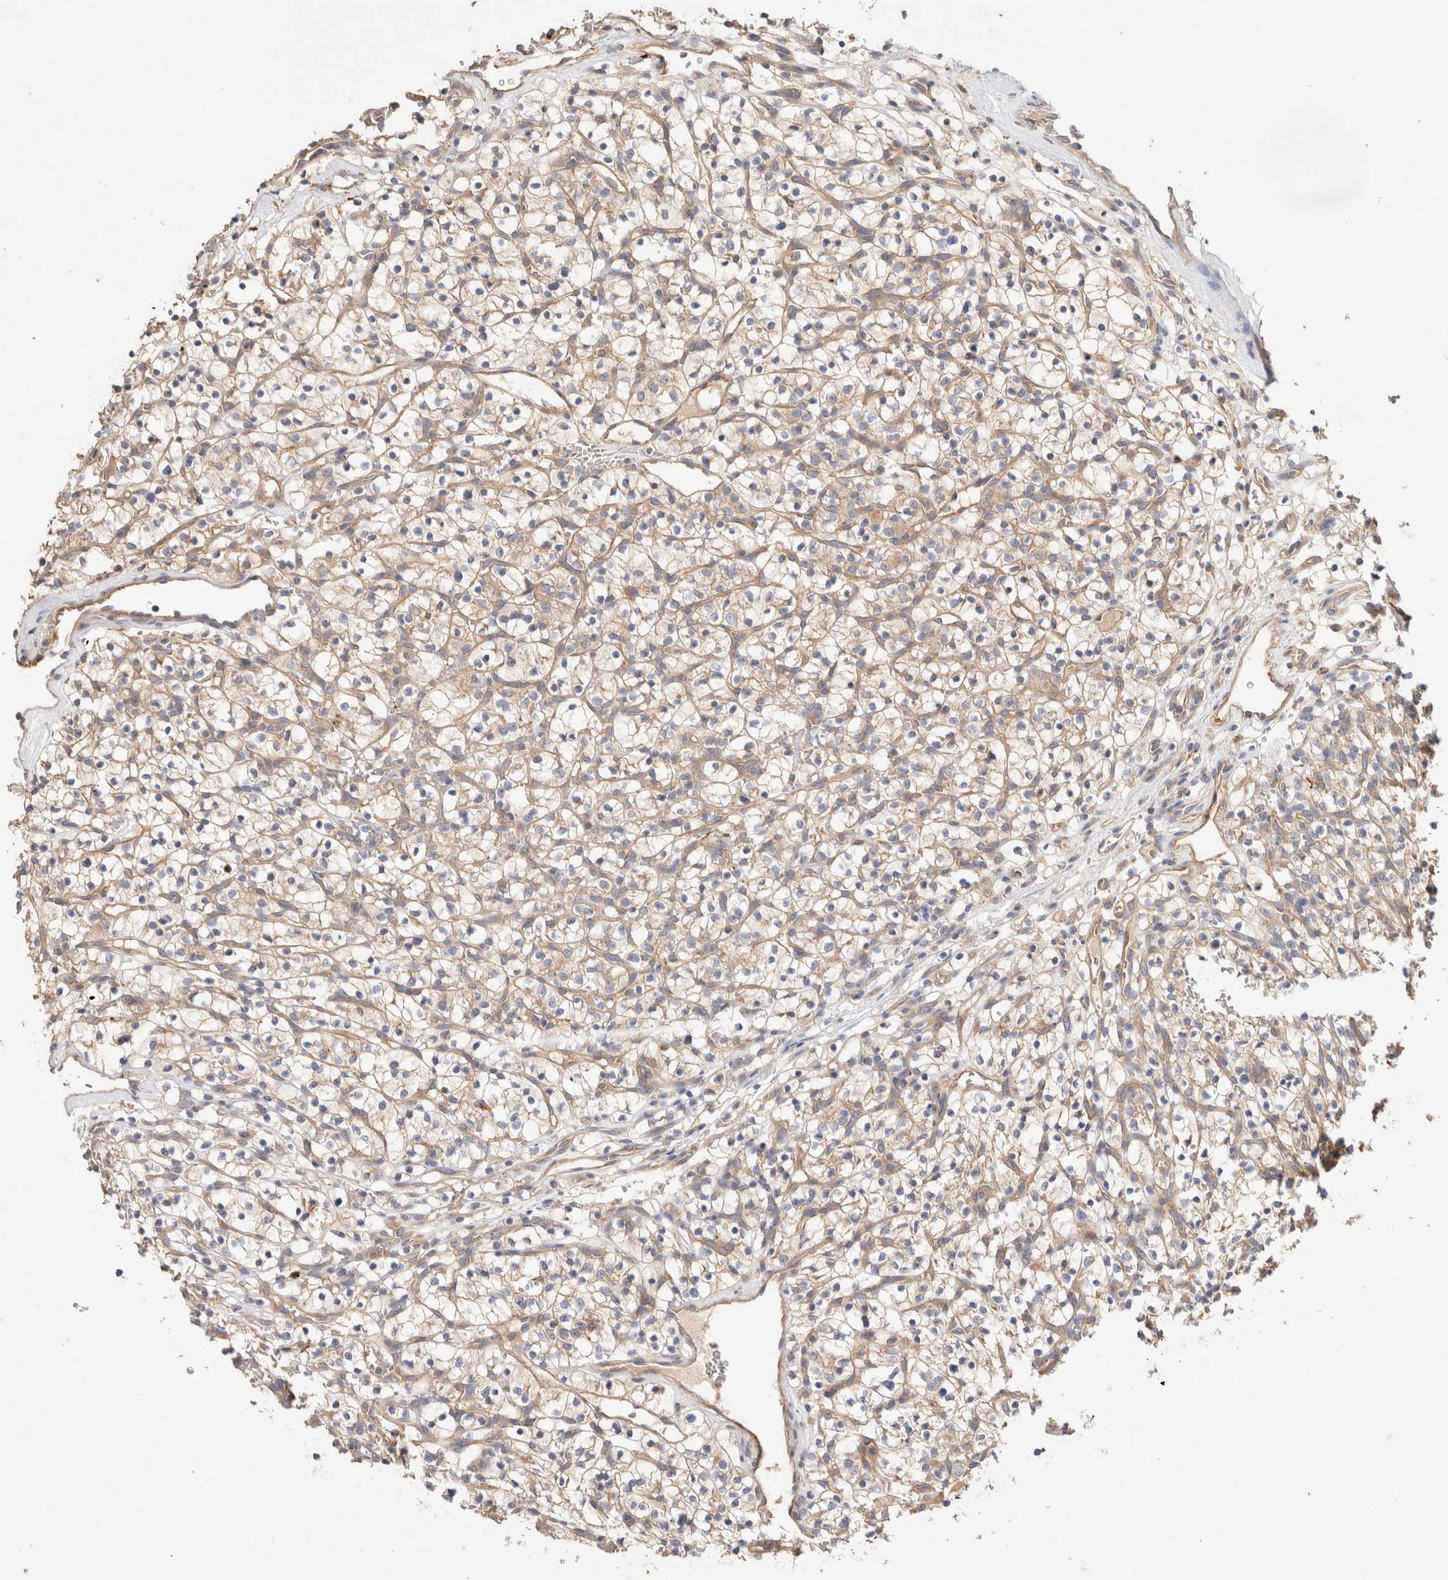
{"staining": {"intensity": "weak", "quantity": "25%-75%", "location": "cytoplasmic/membranous"}, "tissue": "renal cancer", "cell_type": "Tumor cells", "image_type": "cancer", "snomed": [{"axis": "morphology", "description": "Adenocarcinoma, NOS"}, {"axis": "topography", "description": "Kidney"}], "caption": "Adenocarcinoma (renal) stained for a protein (brown) shows weak cytoplasmic/membranous positive staining in approximately 25%-75% of tumor cells.", "gene": "B3GNTL1", "patient": {"sex": "female", "age": 57}}